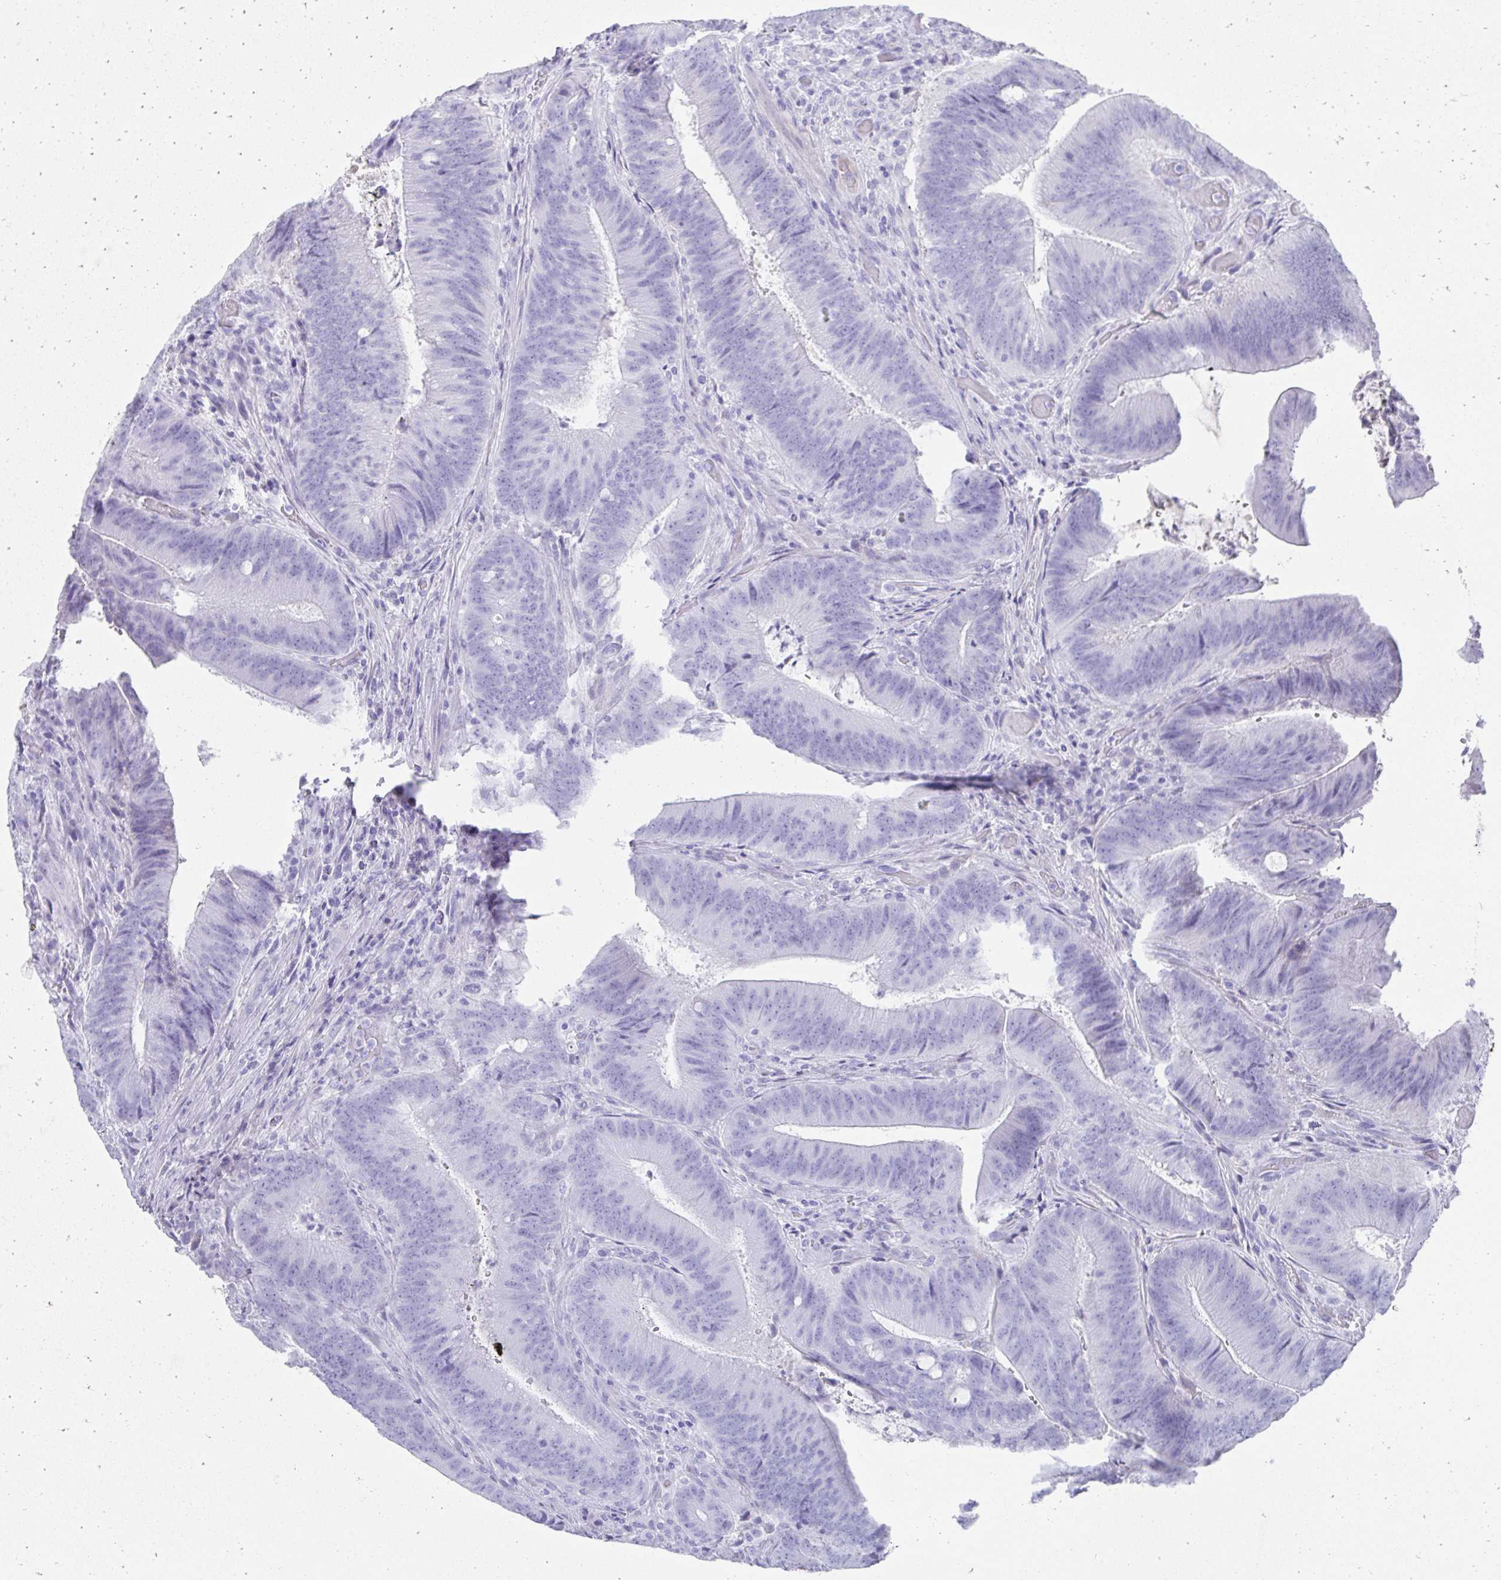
{"staining": {"intensity": "negative", "quantity": "none", "location": "none"}, "tissue": "colorectal cancer", "cell_type": "Tumor cells", "image_type": "cancer", "snomed": [{"axis": "morphology", "description": "Adenocarcinoma, NOS"}, {"axis": "topography", "description": "Colon"}], "caption": "There is no significant positivity in tumor cells of colorectal cancer.", "gene": "TNNT1", "patient": {"sex": "female", "age": 43}}